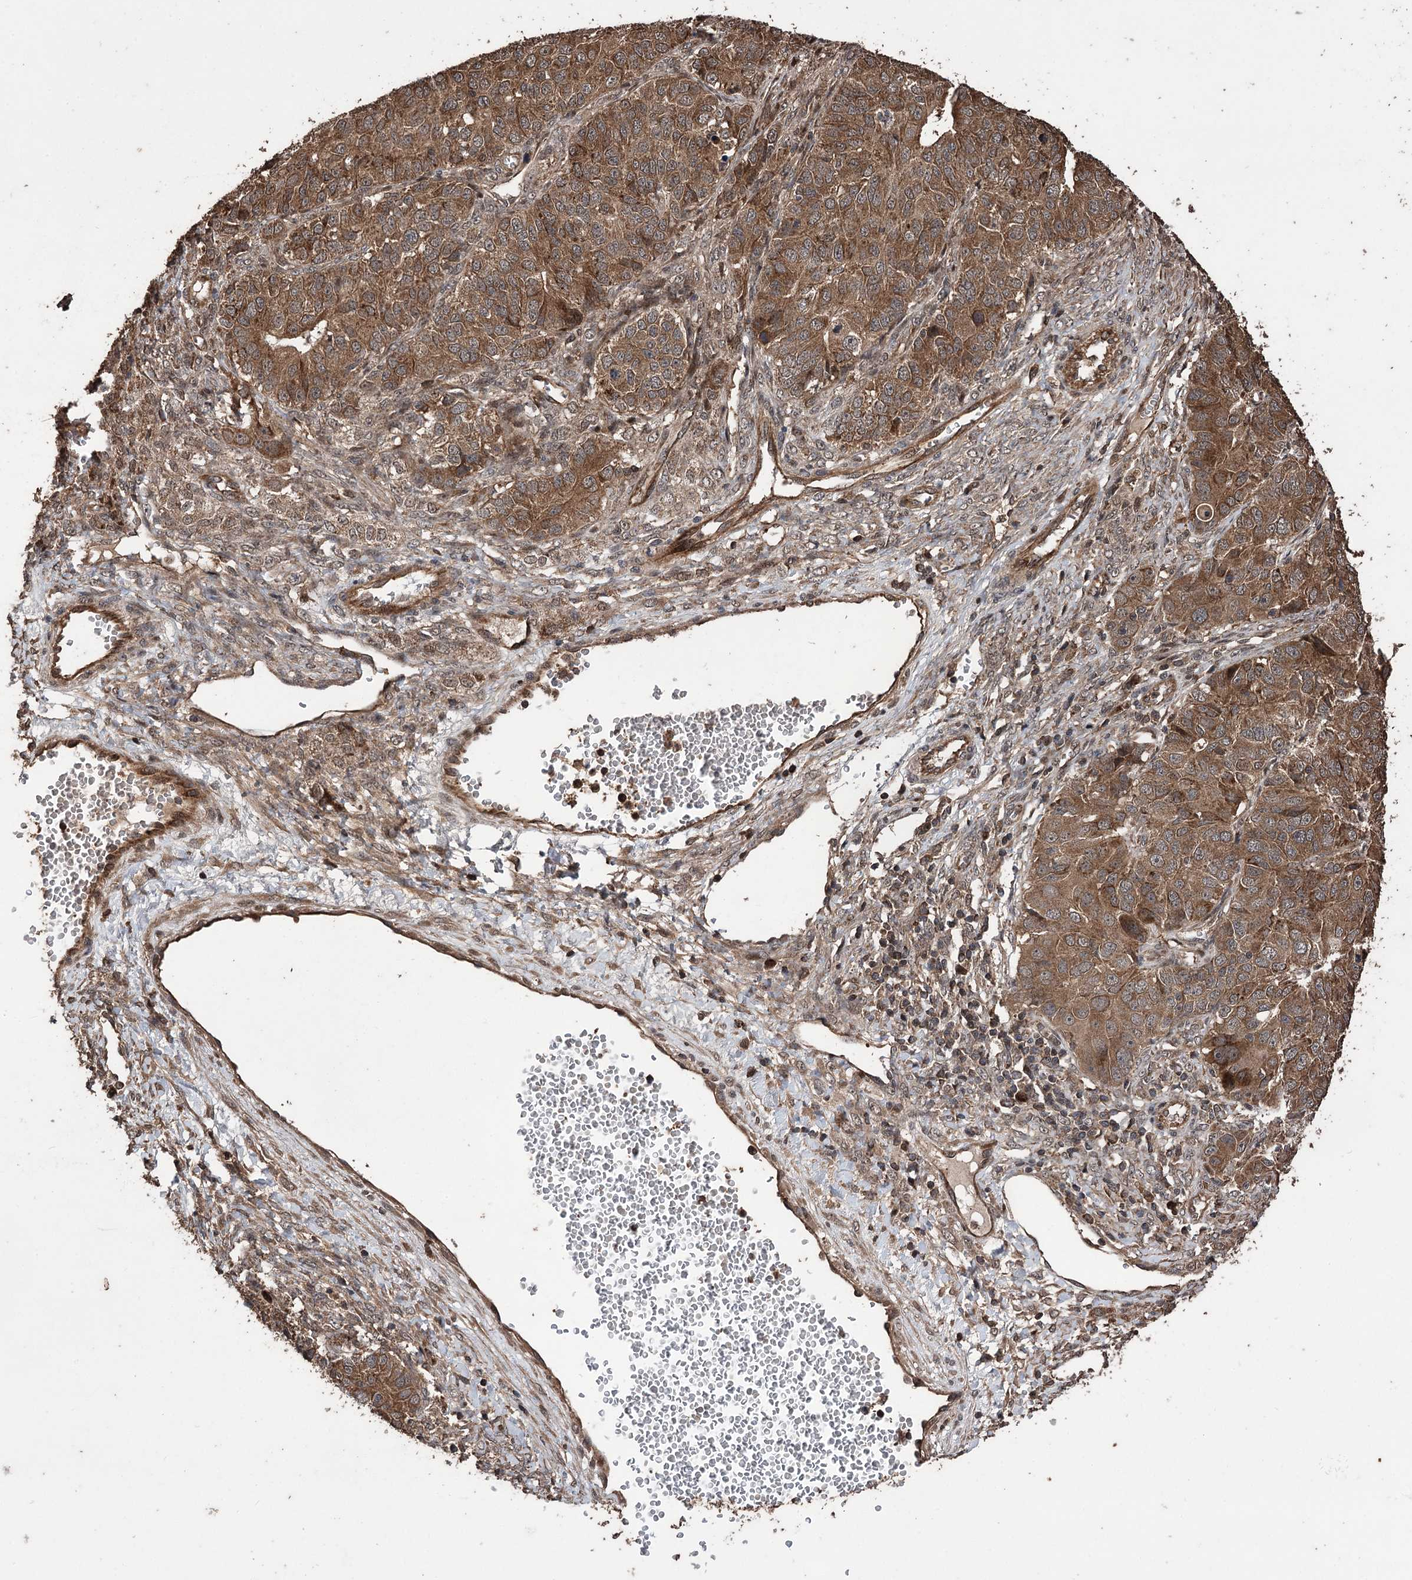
{"staining": {"intensity": "strong", "quantity": ">75%", "location": "cytoplasmic/membranous"}, "tissue": "ovarian cancer", "cell_type": "Tumor cells", "image_type": "cancer", "snomed": [{"axis": "morphology", "description": "Carcinoma, endometroid"}, {"axis": "topography", "description": "Ovary"}], "caption": "There is high levels of strong cytoplasmic/membranous expression in tumor cells of ovarian cancer, as demonstrated by immunohistochemical staining (brown color).", "gene": "RASSF3", "patient": {"sex": "female", "age": 51}}